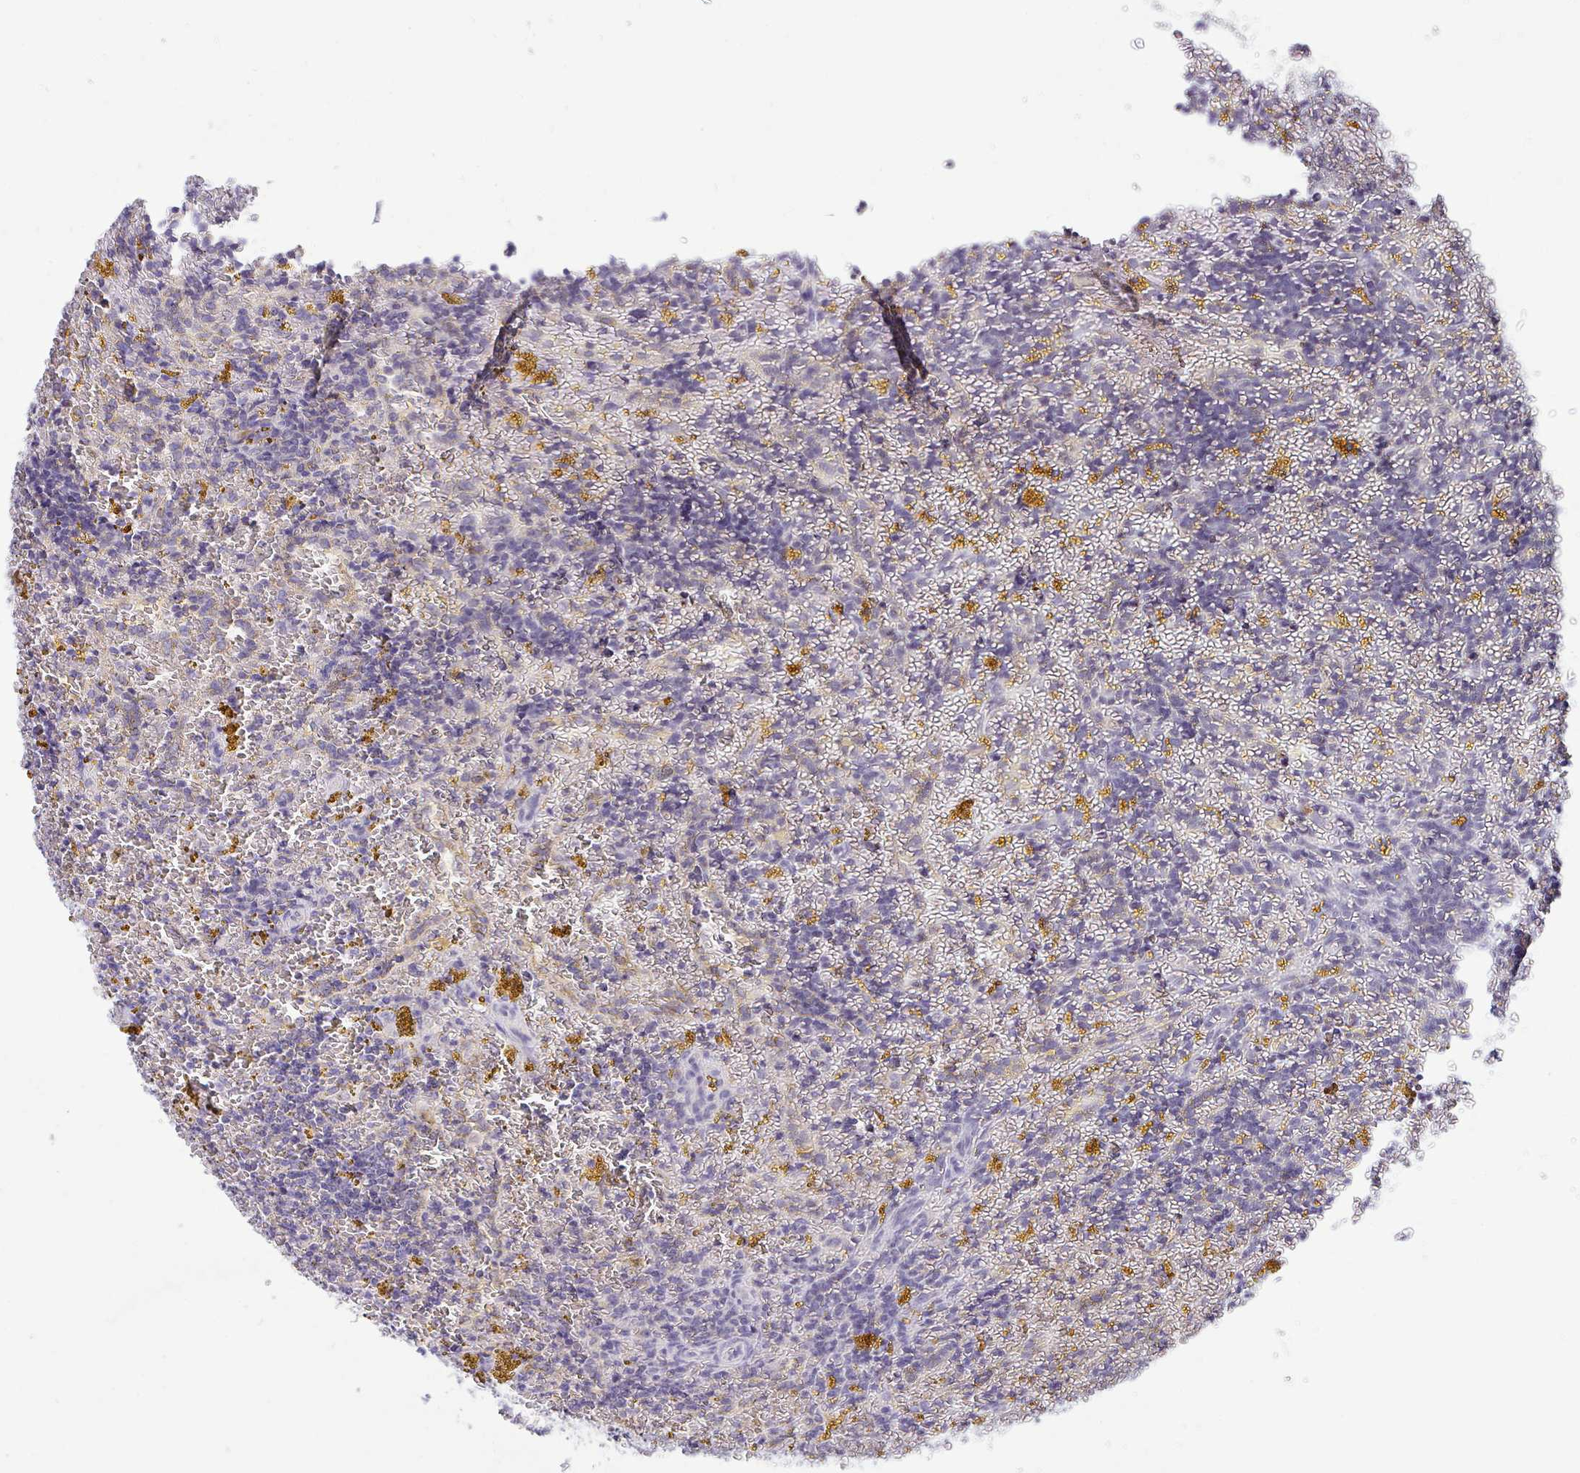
{"staining": {"intensity": "negative", "quantity": "none", "location": "none"}, "tissue": "lymphoma", "cell_type": "Tumor cells", "image_type": "cancer", "snomed": [{"axis": "morphology", "description": "Malignant lymphoma, non-Hodgkin's type, Low grade"}, {"axis": "topography", "description": "Spleen"}, {"axis": "topography", "description": "Lymph node"}], "caption": "Tumor cells show no significant protein positivity in low-grade malignant lymphoma, non-Hodgkin's type.", "gene": "TMEM41A", "patient": {"sex": "female", "age": 66}}